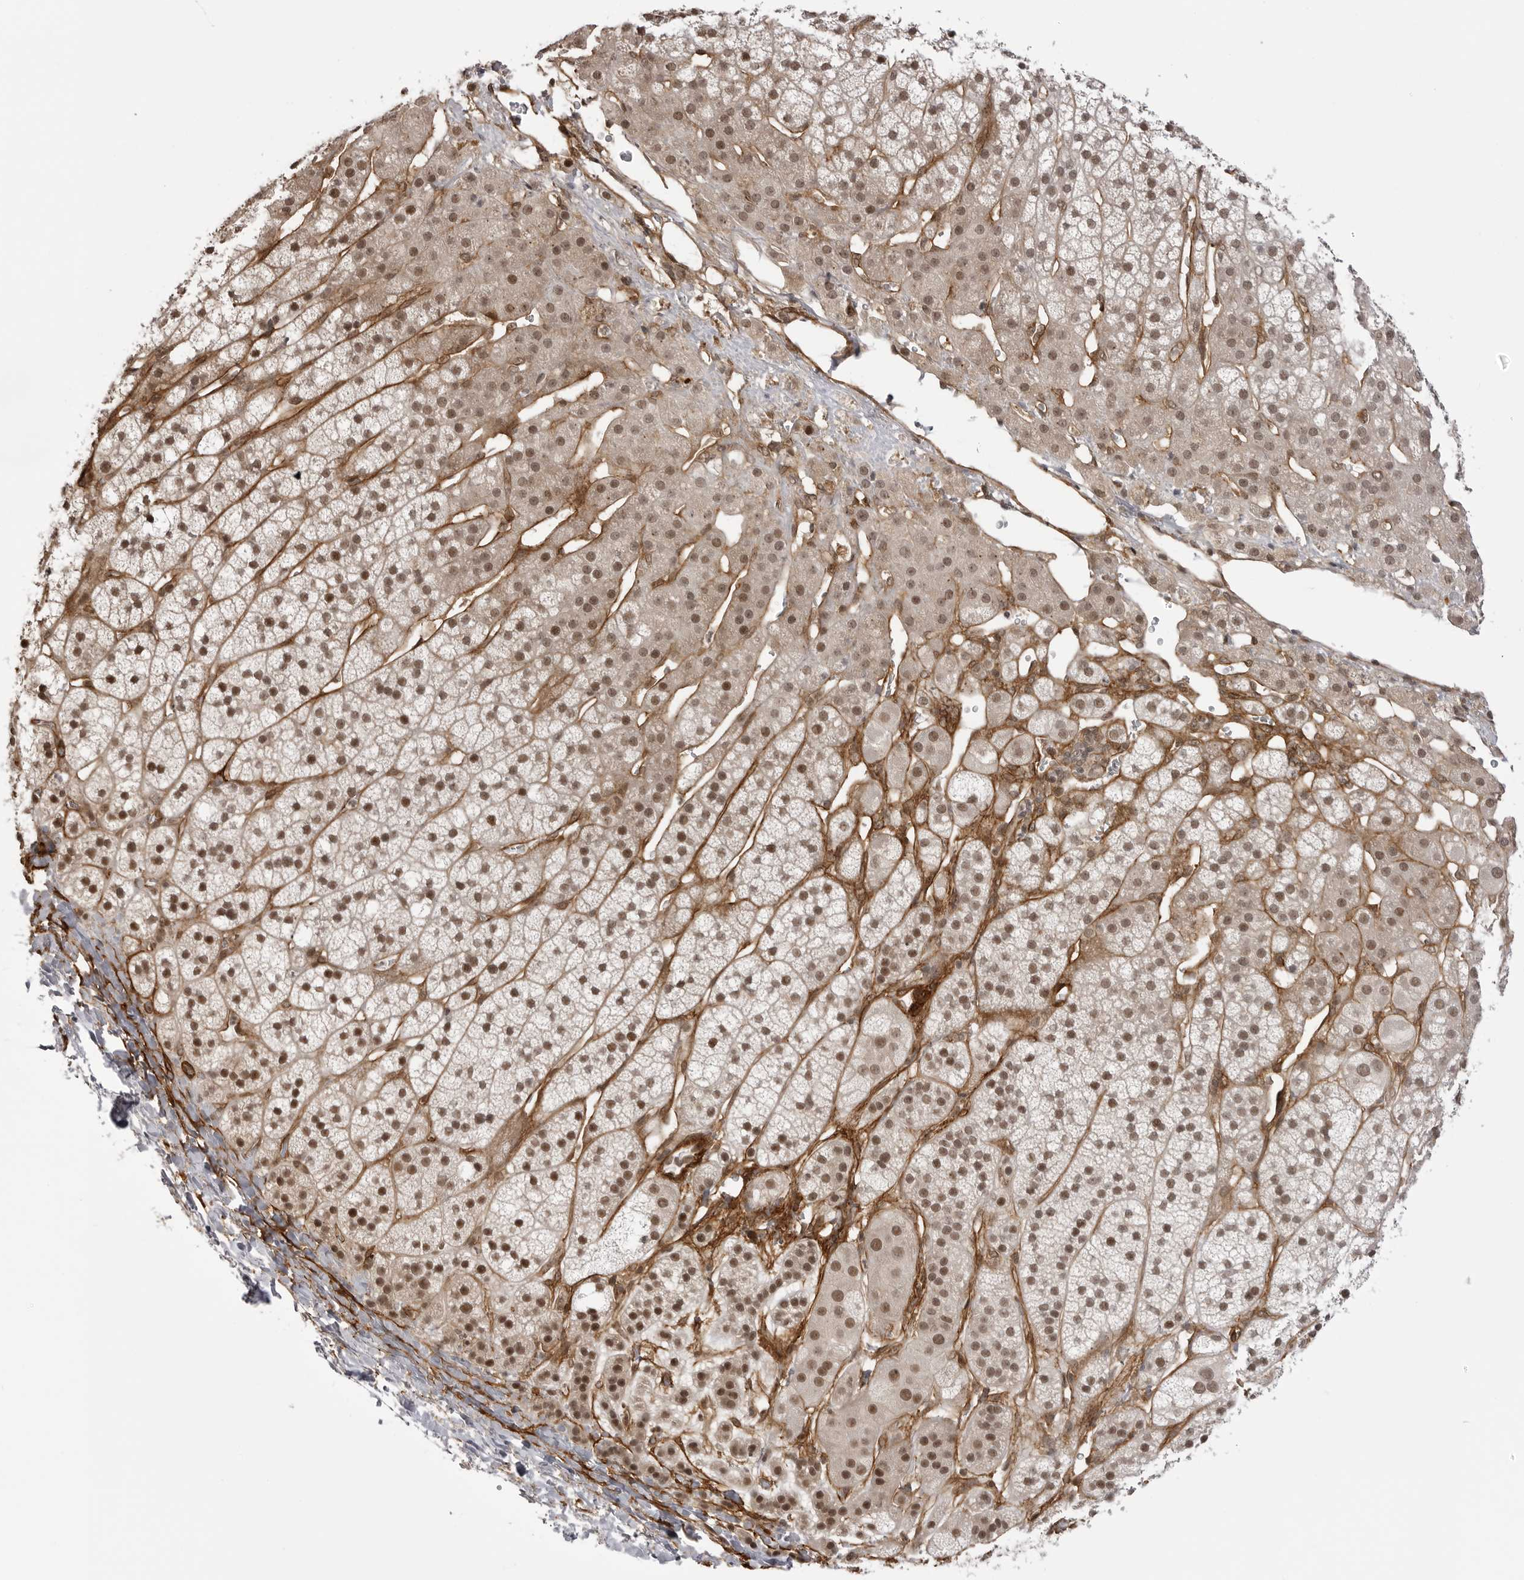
{"staining": {"intensity": "moderate", "quantity": ">75%", "location": "nuclear"}, "tissue": "adrenal gland", "cell_type": "Glandular cells", "image_type": "normal", "snomed": [{"axis": "morphology", "description": "Normal tissue, NOS"}, {"axis": "topography", "description": "Adrenal gland"}], "caption": "DAB immunohistochemical staining of normal adrenal gland reveals moderate nuclear protein positivity in approximately >75% of glandular cells. The staining is performed using DAB brown chromogen to label protein expression. The nuclei are counter-stained blue using hematoxylin.", "gene": "SORBS1", "patient": {"sex": "male", "age": 56}}